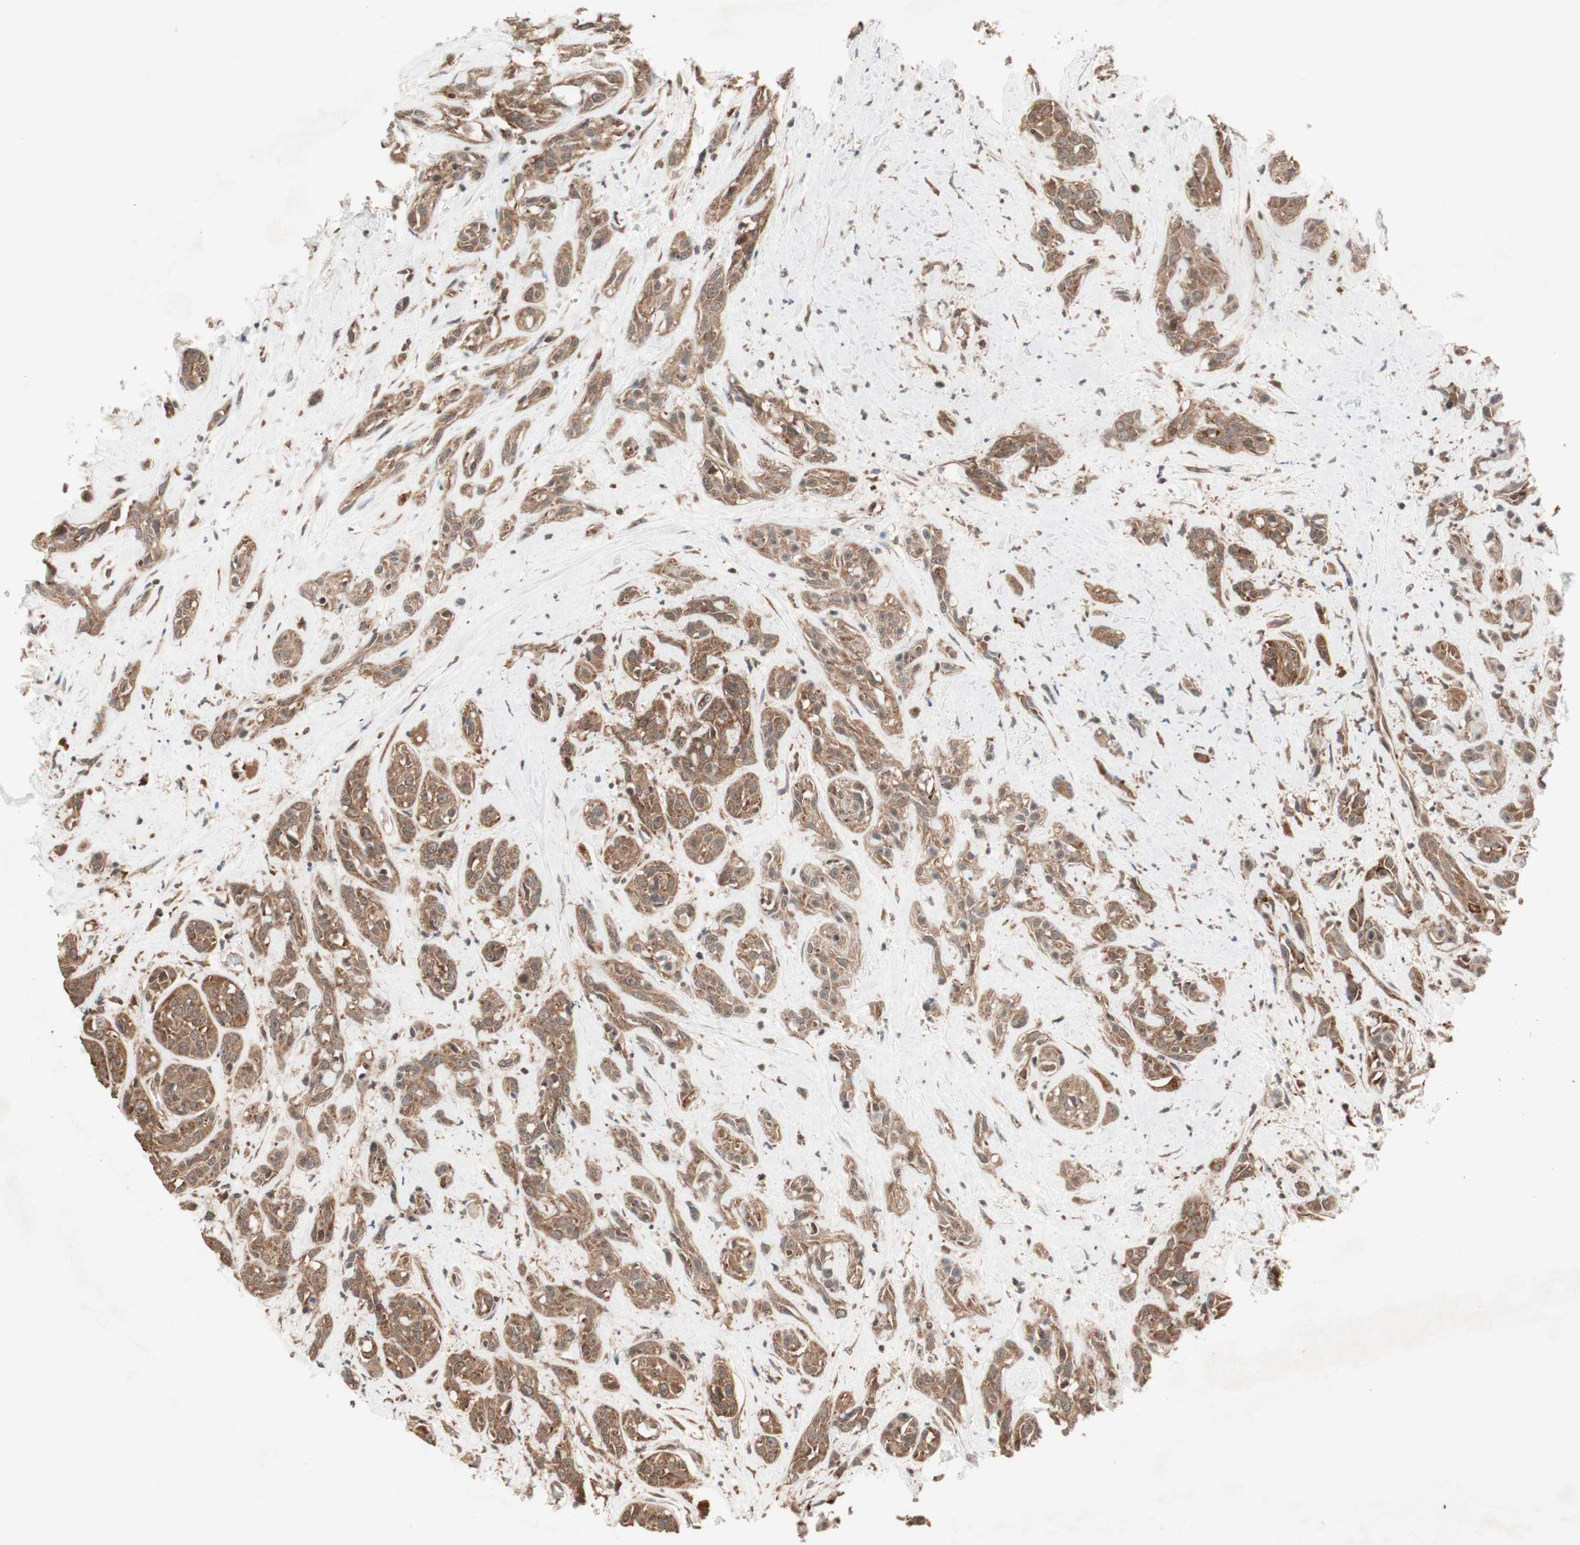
{"staining": {"intensity": "moderate", "quantity": ">75%", "location": "cytoplasmic/membranous"}, "tissue": "head and neck cancer", "cell_type": "Tumor cells", "image_type": "cancer", "snomed": [{"axis": "morphology", "description": "Squamous cell carcinoma, NOS"}, {"axis": "topography", "description": "Head-Neck"}], "caption": "A medium amount of moderate cytoplasmic/membranous positivity is appreciated in about >75% of tumor cells in head and neck cancer (squamous cell carcinoma) tissue.", "gene": "FBXO5", "patient": {"sex": "male", "age": 62}}